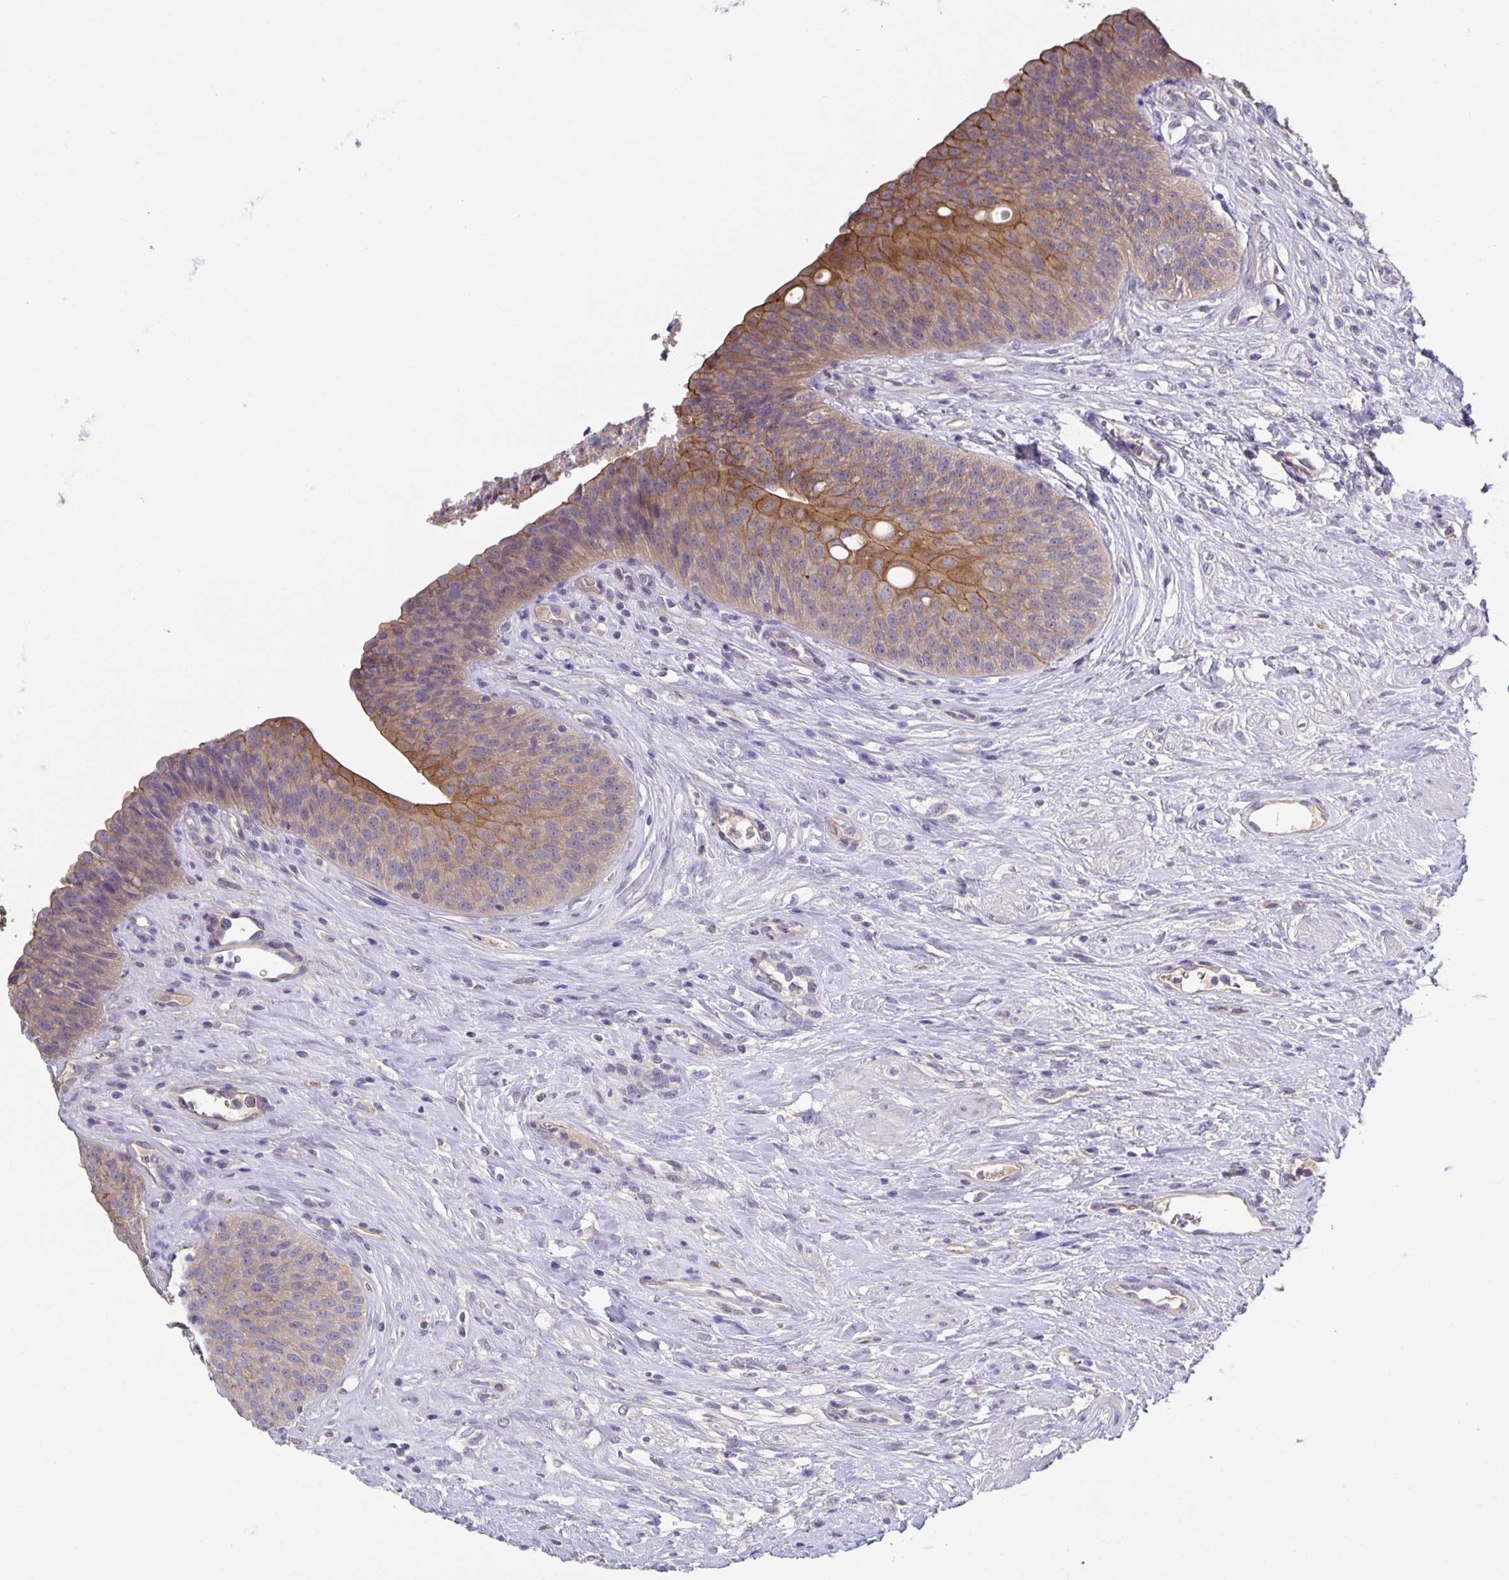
{"staining": {"intensity": "moderate", "quantity": "25%-75%", "location": "cytoplasmic/membranous"}, "tissue": "urinary bladder", "cell_type": "Urothelial cells", "image_type": "normal", "snomed": [{"axis": "morphology", "description": "Normal tissue, NOS"}, {"axis": "topography", "description": "Urinary bladder"}], "caption": "Urothelial cells show medium levels of moderate cytoplasmic/membranous staining in about 25%-75% of cells in benign urinary bladder. (DAB (3,3'-diaminobenzidine) IHC with brightfield microscopy, high magnification).", "gene": "PTPN3", "patient": {"sex": "female", "age": 56}}